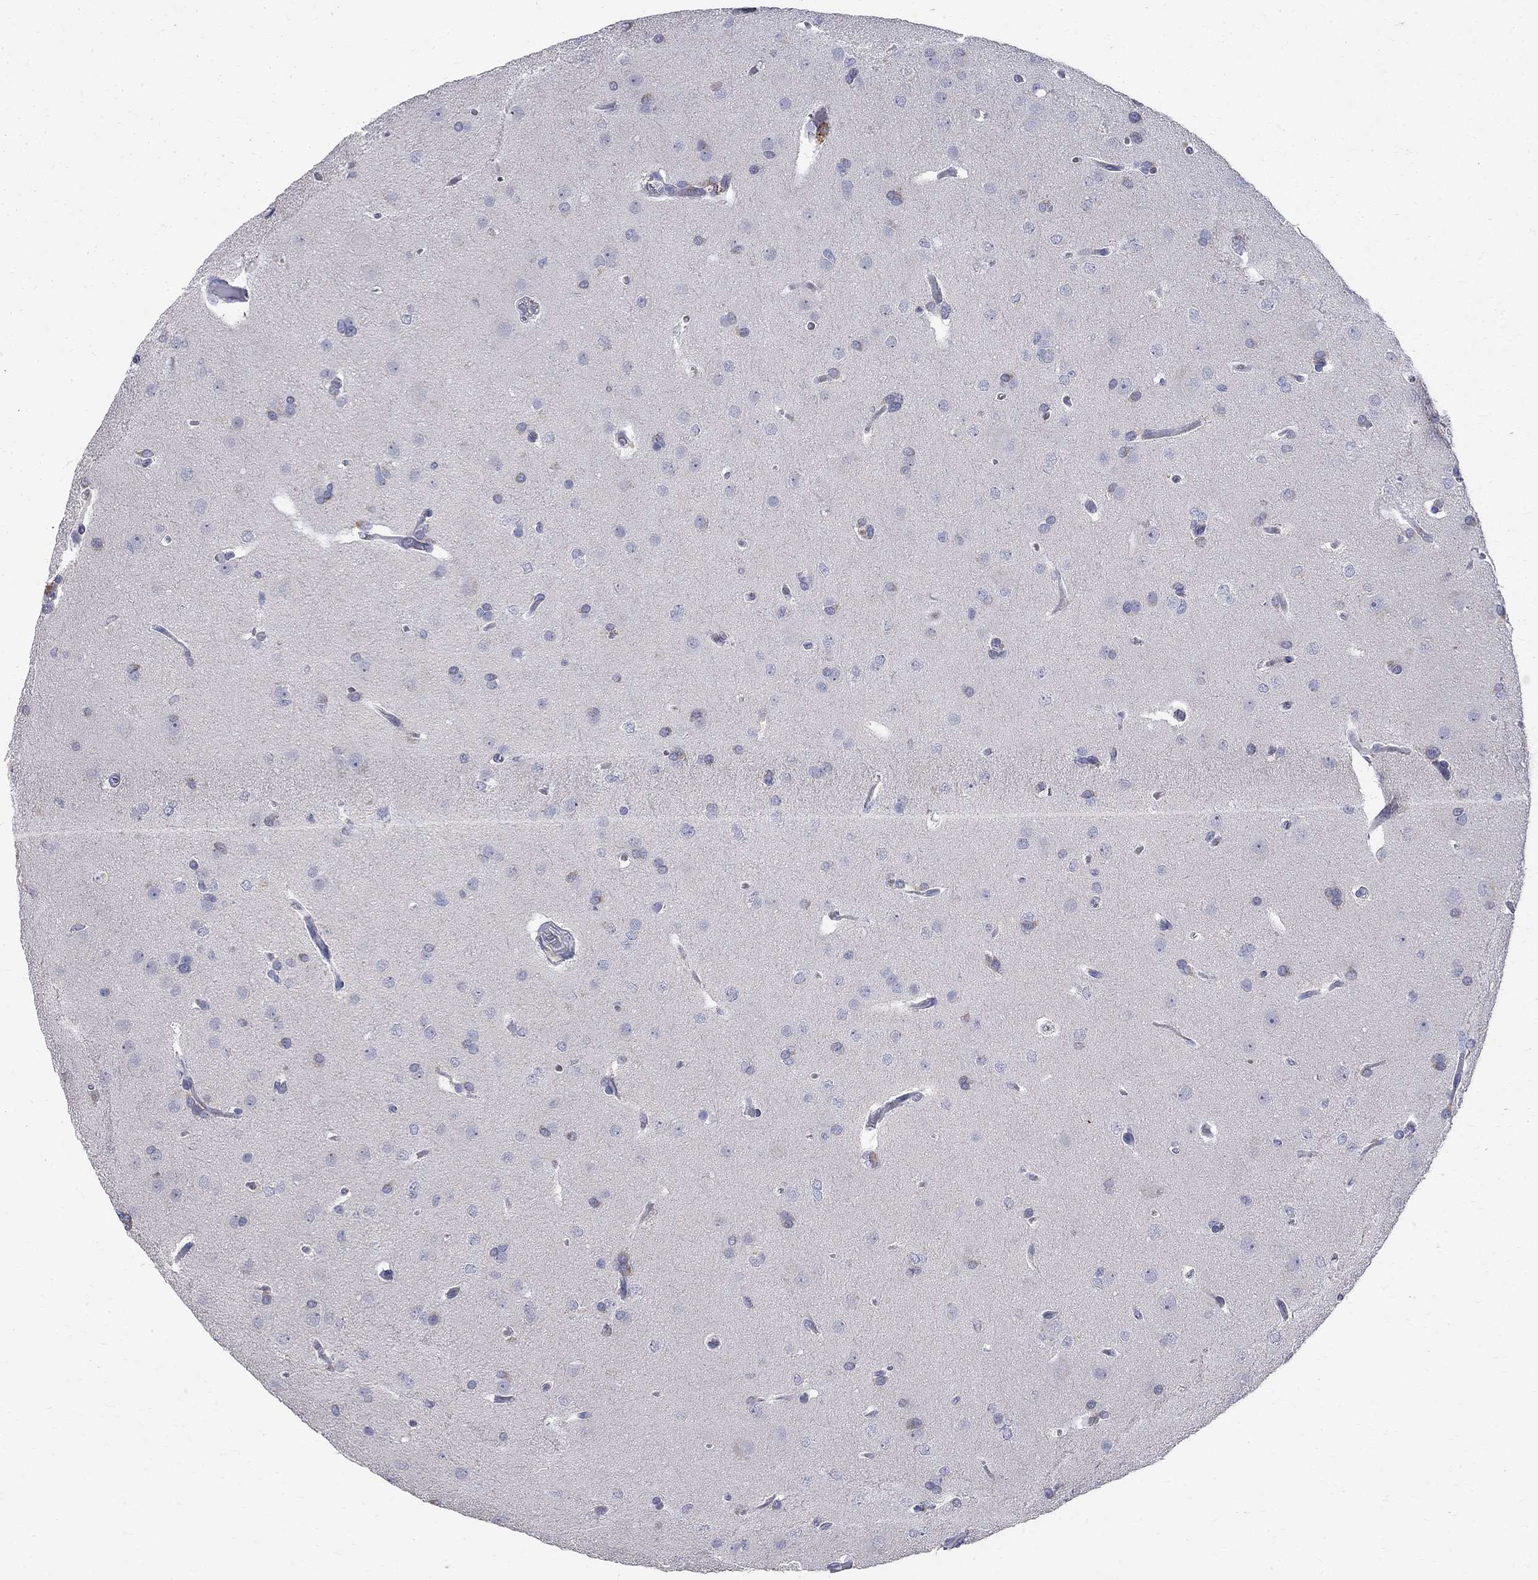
{"staining": {"intensity": "negative", "quantity": "none", "location": "none"}, "tissue": "glioma", "cell_type": "Tumor cells", "image_type": "cancer", "snomed": [{"axis": "morphology", "description": "Glioma, malignant, Low grade"}, {"axis": "topography", "description": "Brain"}], "caption": "IHC micrograph of neoplastic tissue: human malignant low-grade glioma stained with DAB (3,3'-diaminobenzidine) demonstrates no significant protein expression in tumor cells. Nuclei are stained in blue.", "gene": "ACSL1", "patient": {"sex": "female", "age": 32}}